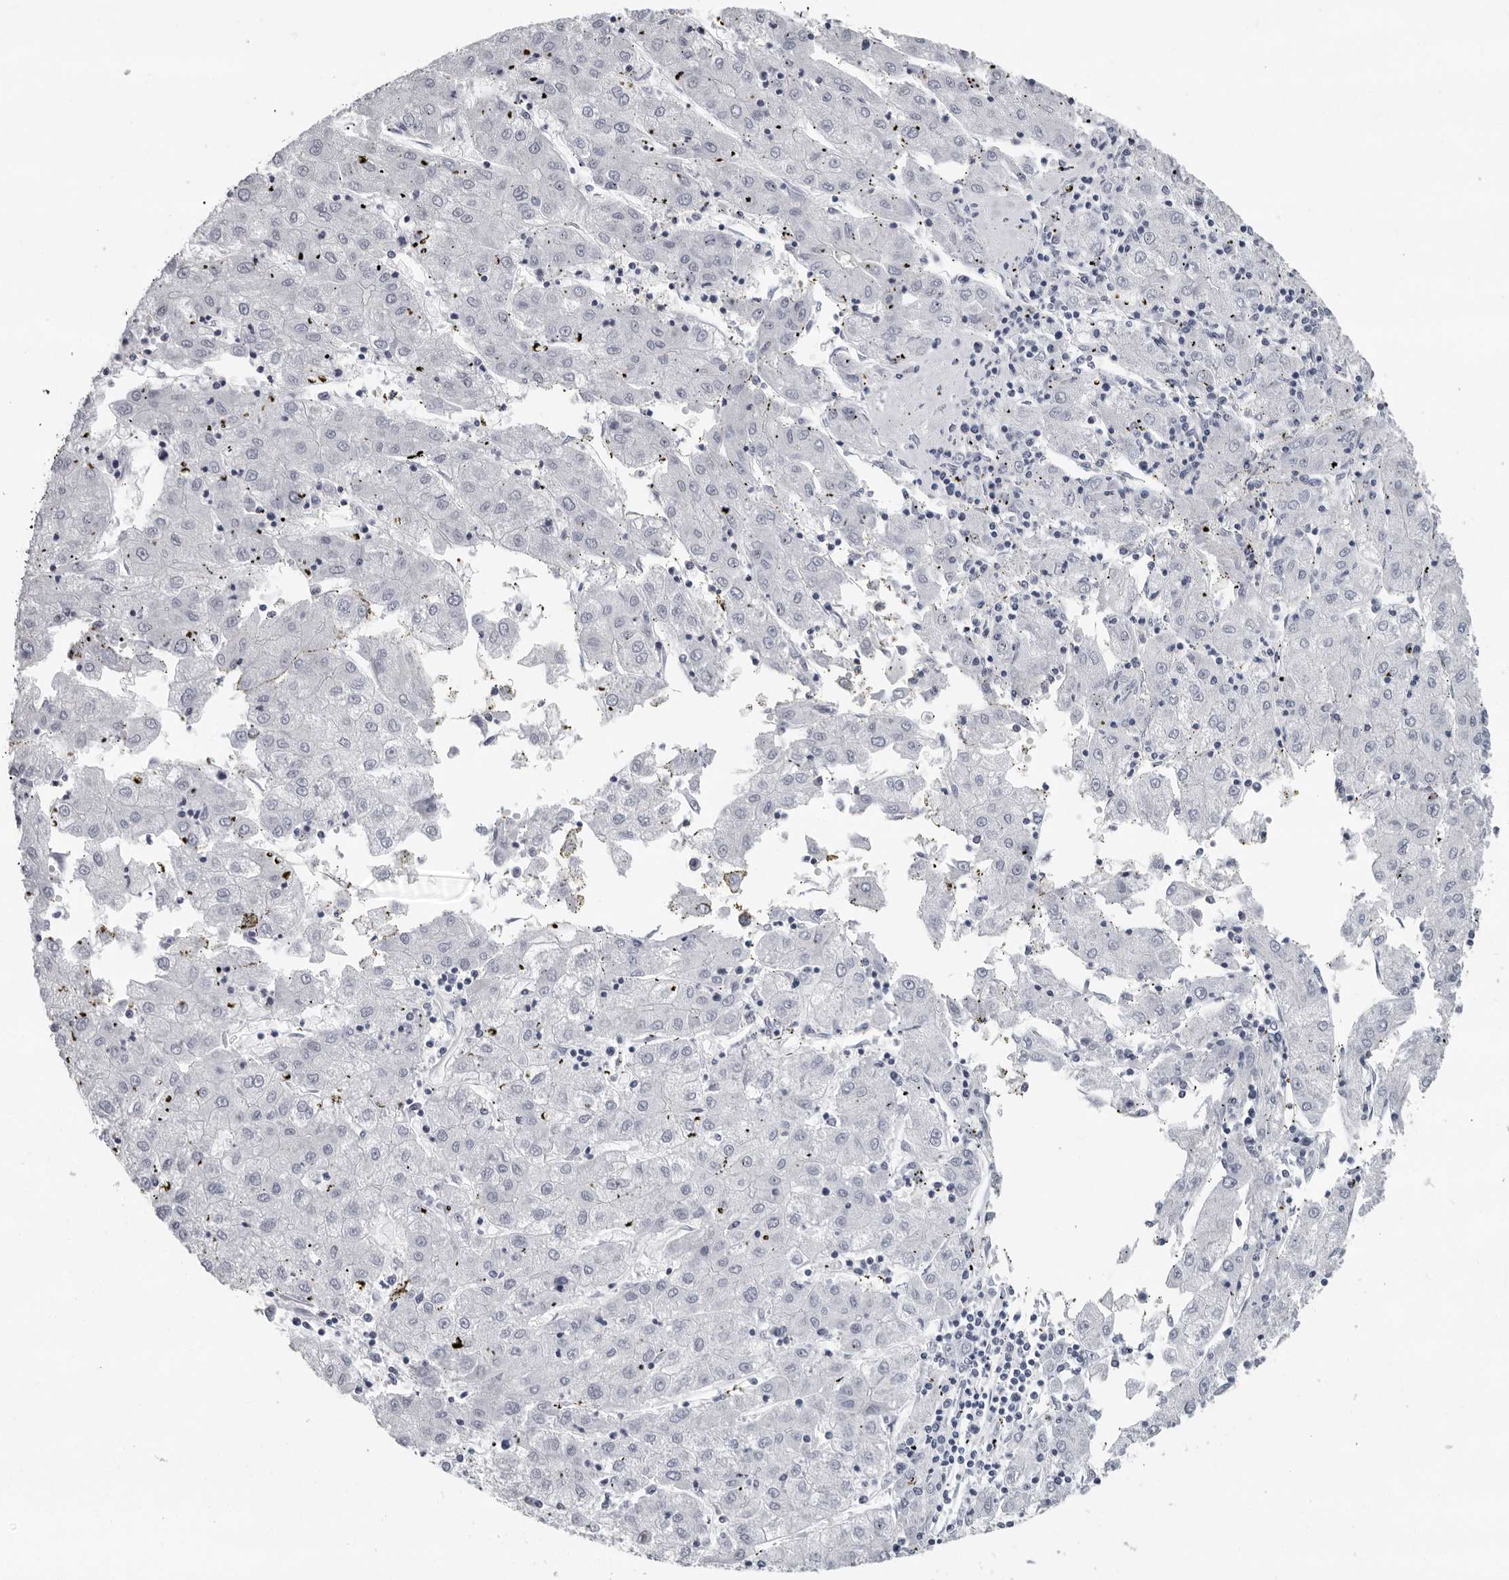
{"staining": {"intensity": "negative", "quantity": "none", "location": "none"}, "tissue": "liver cancer", "cell_type": "Tumor cells", "image_type": "cancer", "snomed": [{"axis": "morphology", "description": "Carcinoma, Hepatocellular, NOS"}, {"axis": "topography", "description": "Liver"}], "caption": "This is a histopathology image of immunohistochemistry staining of liver cancer, which shows no positivity in tumor cells. The staining is performed using DAB (3,3'-diaminobenzidine) brown chromogen with nuclei counter-stained in using hematoxylin.", "gene": "CCDC28B", "patient": {"sex": "male", "age": 72}}